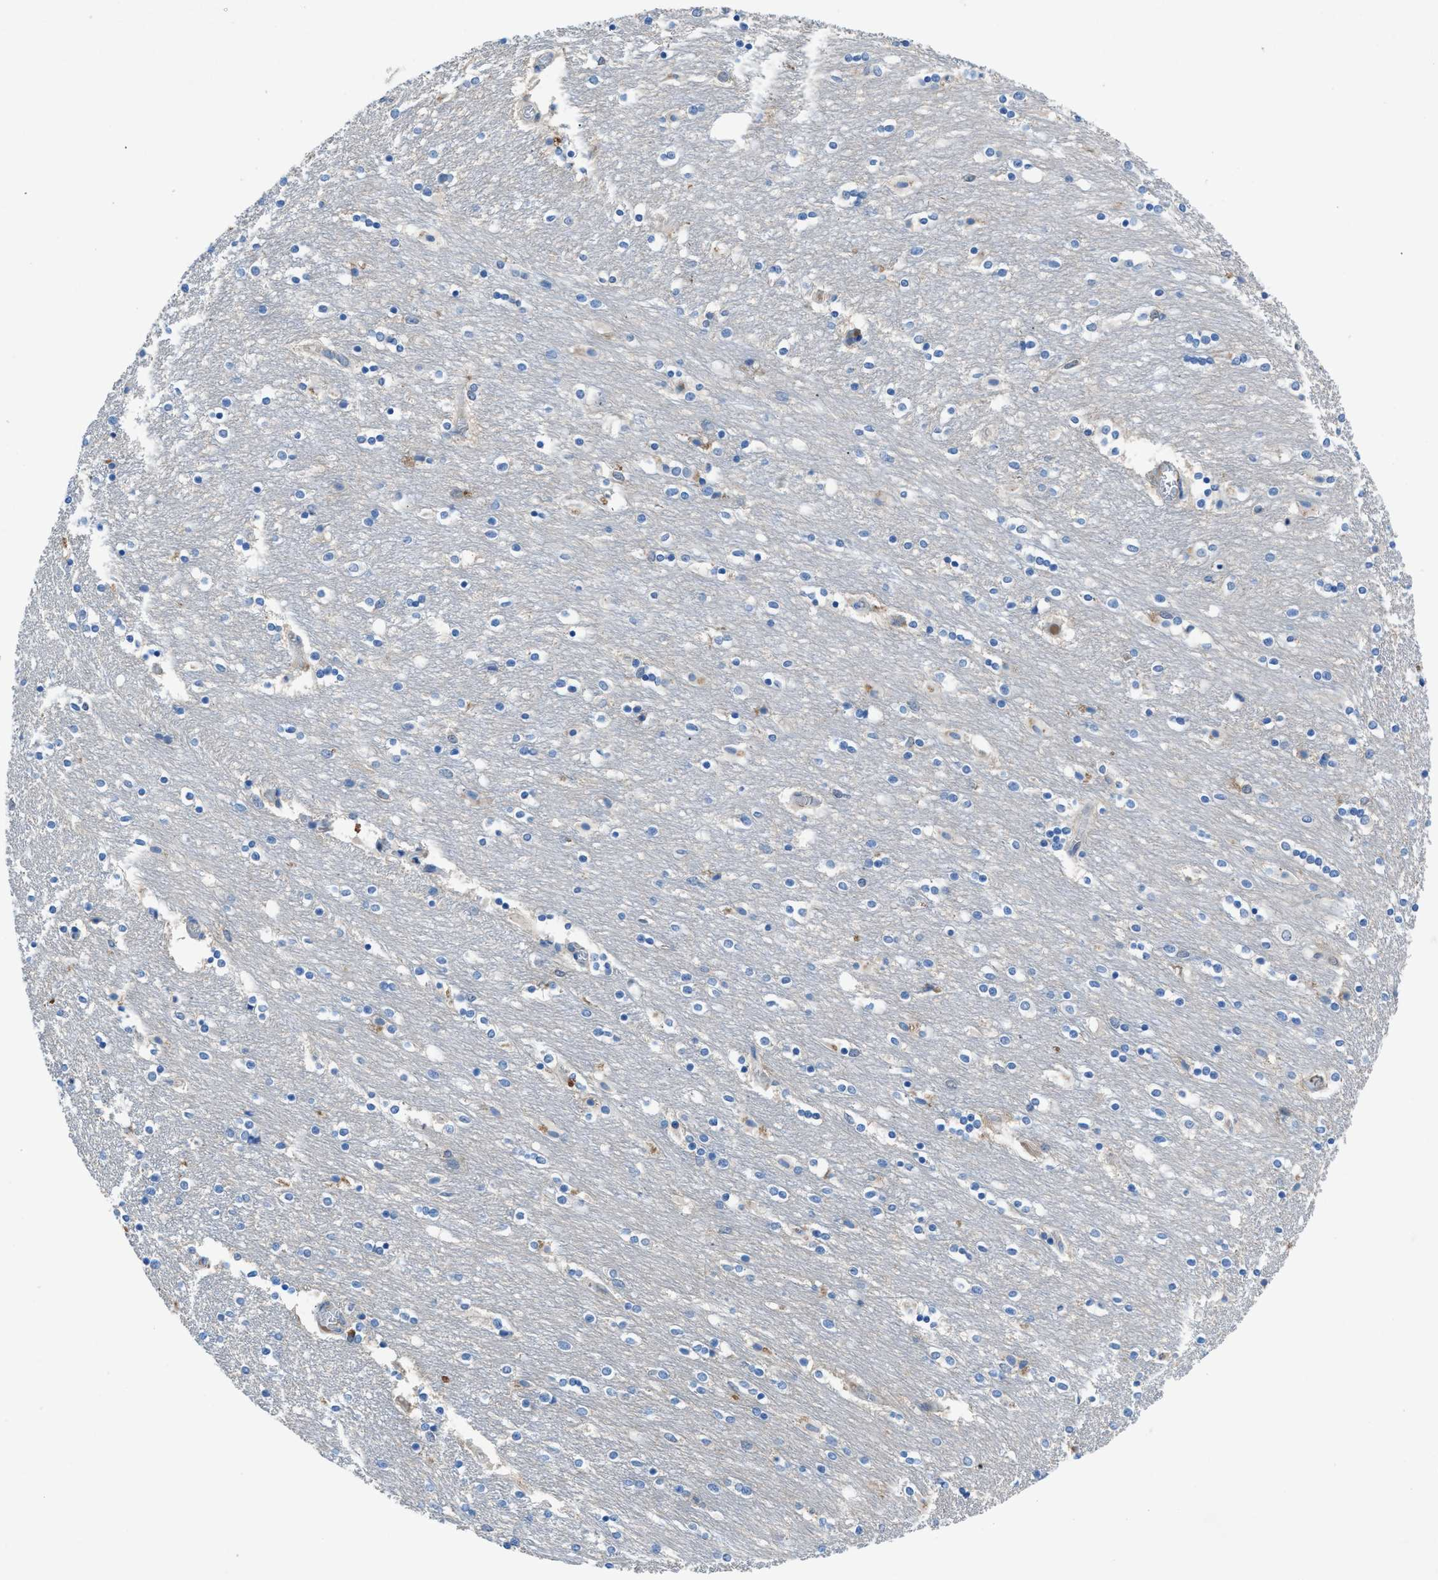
{"staining": {"intensity": "weak", "quantity": "<25%", "location": "cytoplasmic/membranous"}, "tissue": "caudate", "cell_type": "Glial cells", "image_type": "normal", "snomed": [{"axis": "morphology", "description": "Normal tissue, NOS"}, {"axis": "topography", "description": "Lateral ventricle wall"}], "caption": "Immunohistochemistry (IHC) micrograph of benign human caudate stained for a protein (brown), which reveals no expression in glial cells.", "gene": "PTGFRN", "patient": {"sex": "female", "age": 54}}